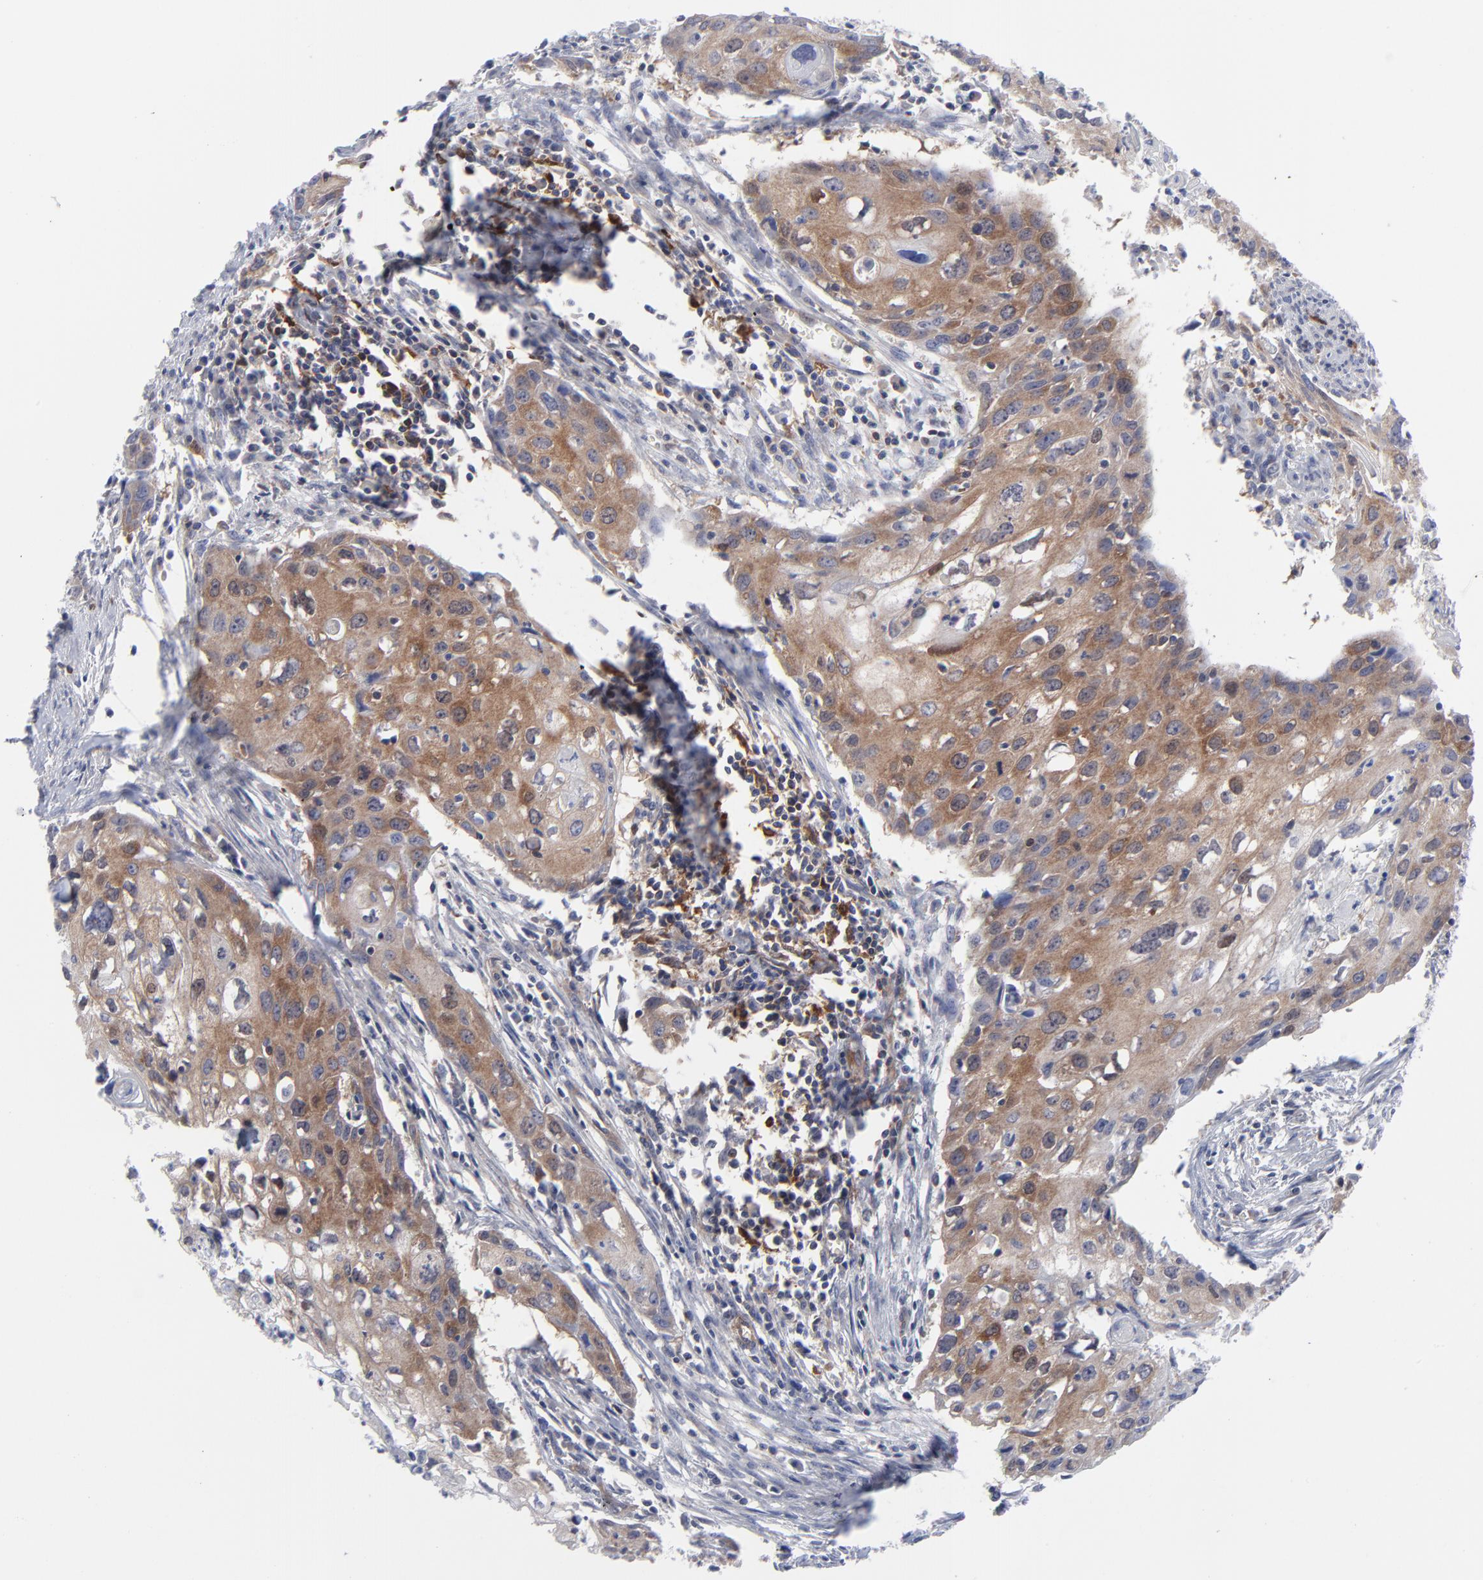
{"staining": {"intensity": "weak", "quantity": ">75%", "location": "cytoplasmic/membranous"}, "tissue": "urothelial cancer", "cell_type": "Tumor cells", "image_type": "cancer", "snomed": [{"axis": "morphology", "description": "Urothelial carcinoma, High grade"}, {"axis": "topography", "description": "Urinary bladder"}], "caption": "Protein positivity by IHC exhibits weak cytoplasmic/membranous staining in approximately >75% of tumor cells in urothelial cancer. The protein is stained brown, and the nuclei are stained in blue (DAB (3,3'-diaminobenzidine) IHC with brightfield microscopy, high magnification).", "gene": "NFKBIA", "patient": {"sex": "male", "age": 54}}